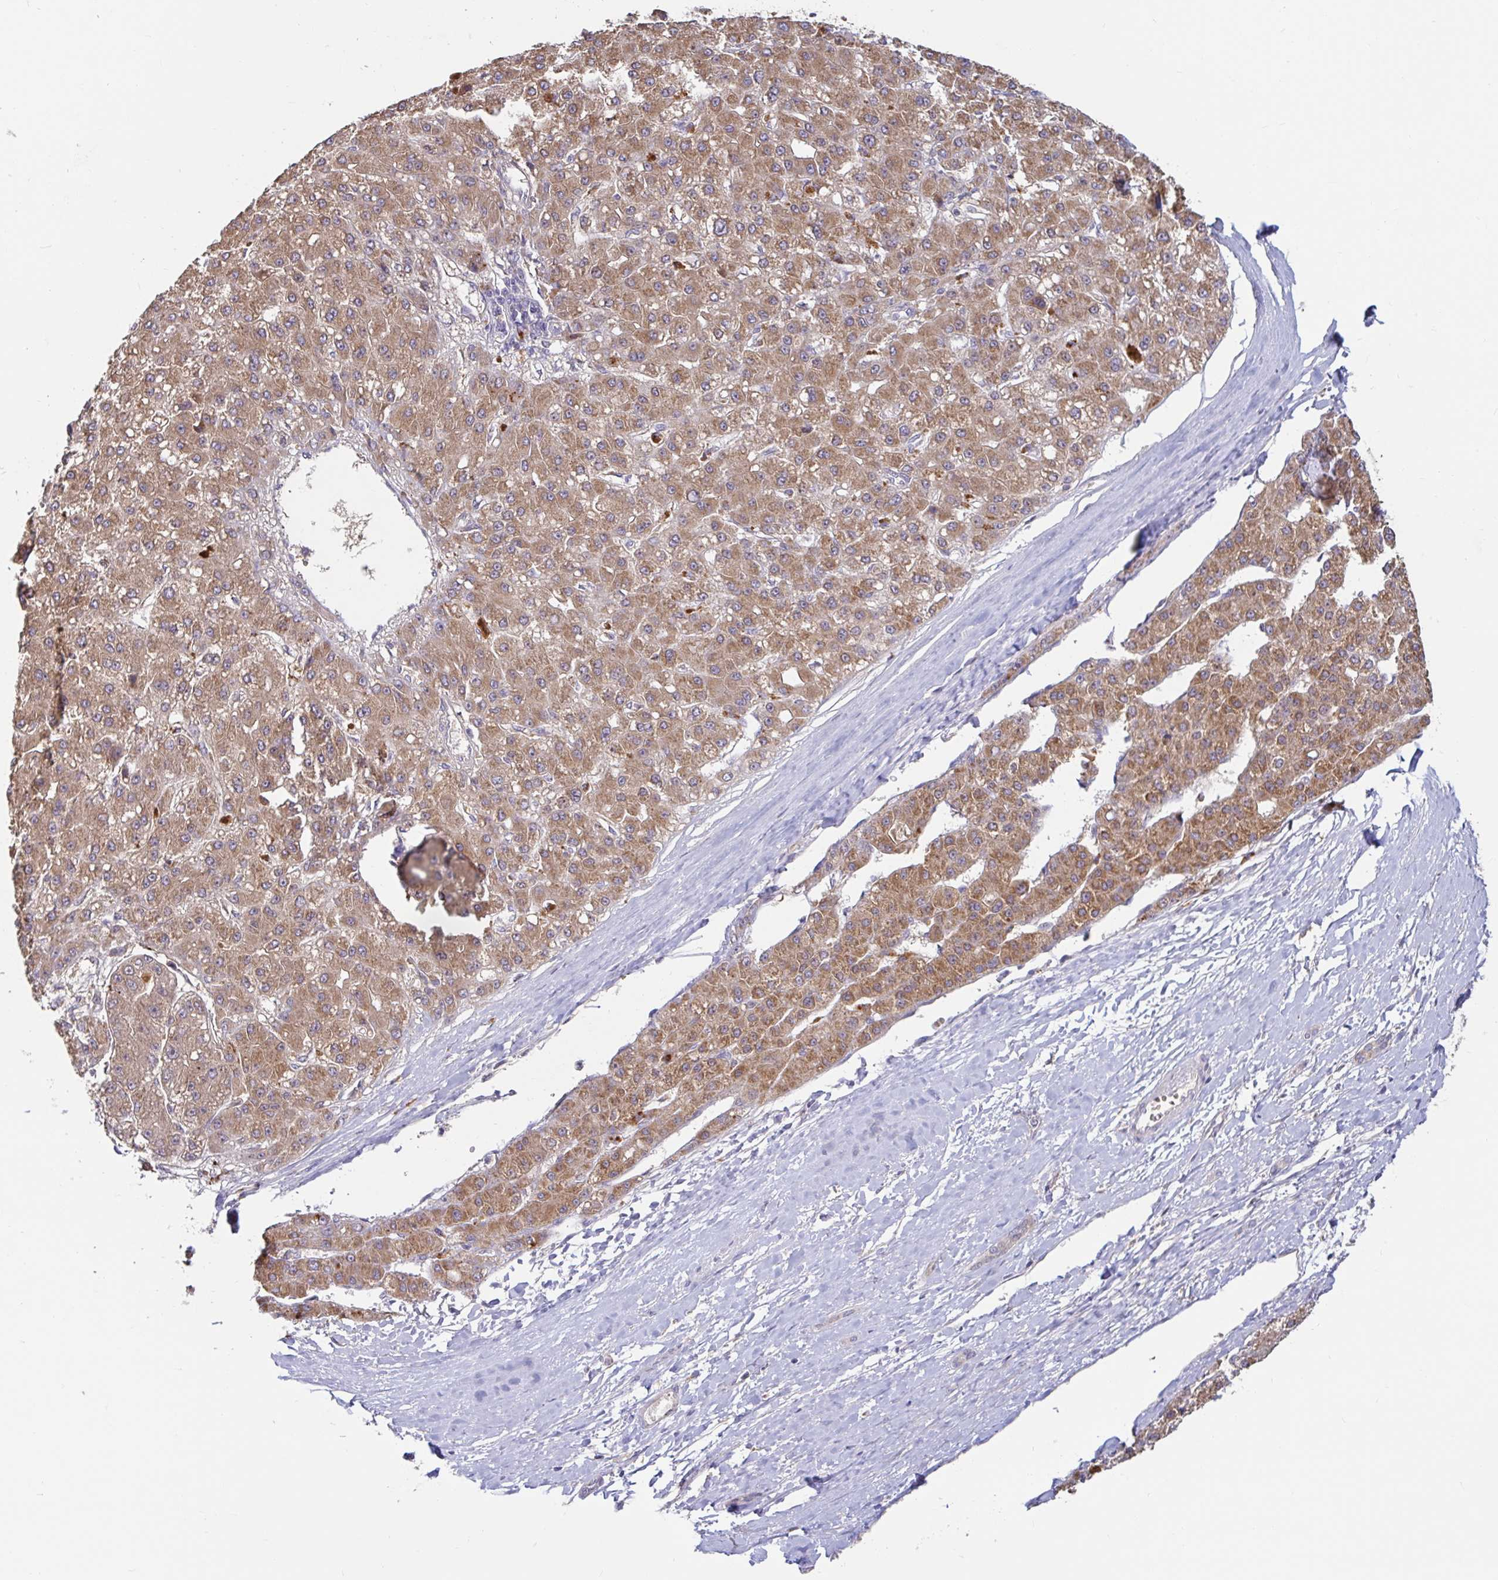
{"staining": {"intensity": "moderate", "quantity": ">75%", "location": "cytoplasmic/membranous"}, "tissue": "liver cancer", "cell_type": "Tumor cells", "image_type": "cancer", "snomed": [{"axis": "morphology", "description": "Carcinoma, Hepatocellular, NOS"}, {"axis": "topography", "description": "Liver"}], "caption": "Immunohistochemical staining of hepatocellular carcinoma (liver) reveals medium levels of moderate cytoplasmic/membranous protein expression in approximately >75% of tumor cells.", "gene": "LARP1", "patient": {"sex": "male", "age": 67}}